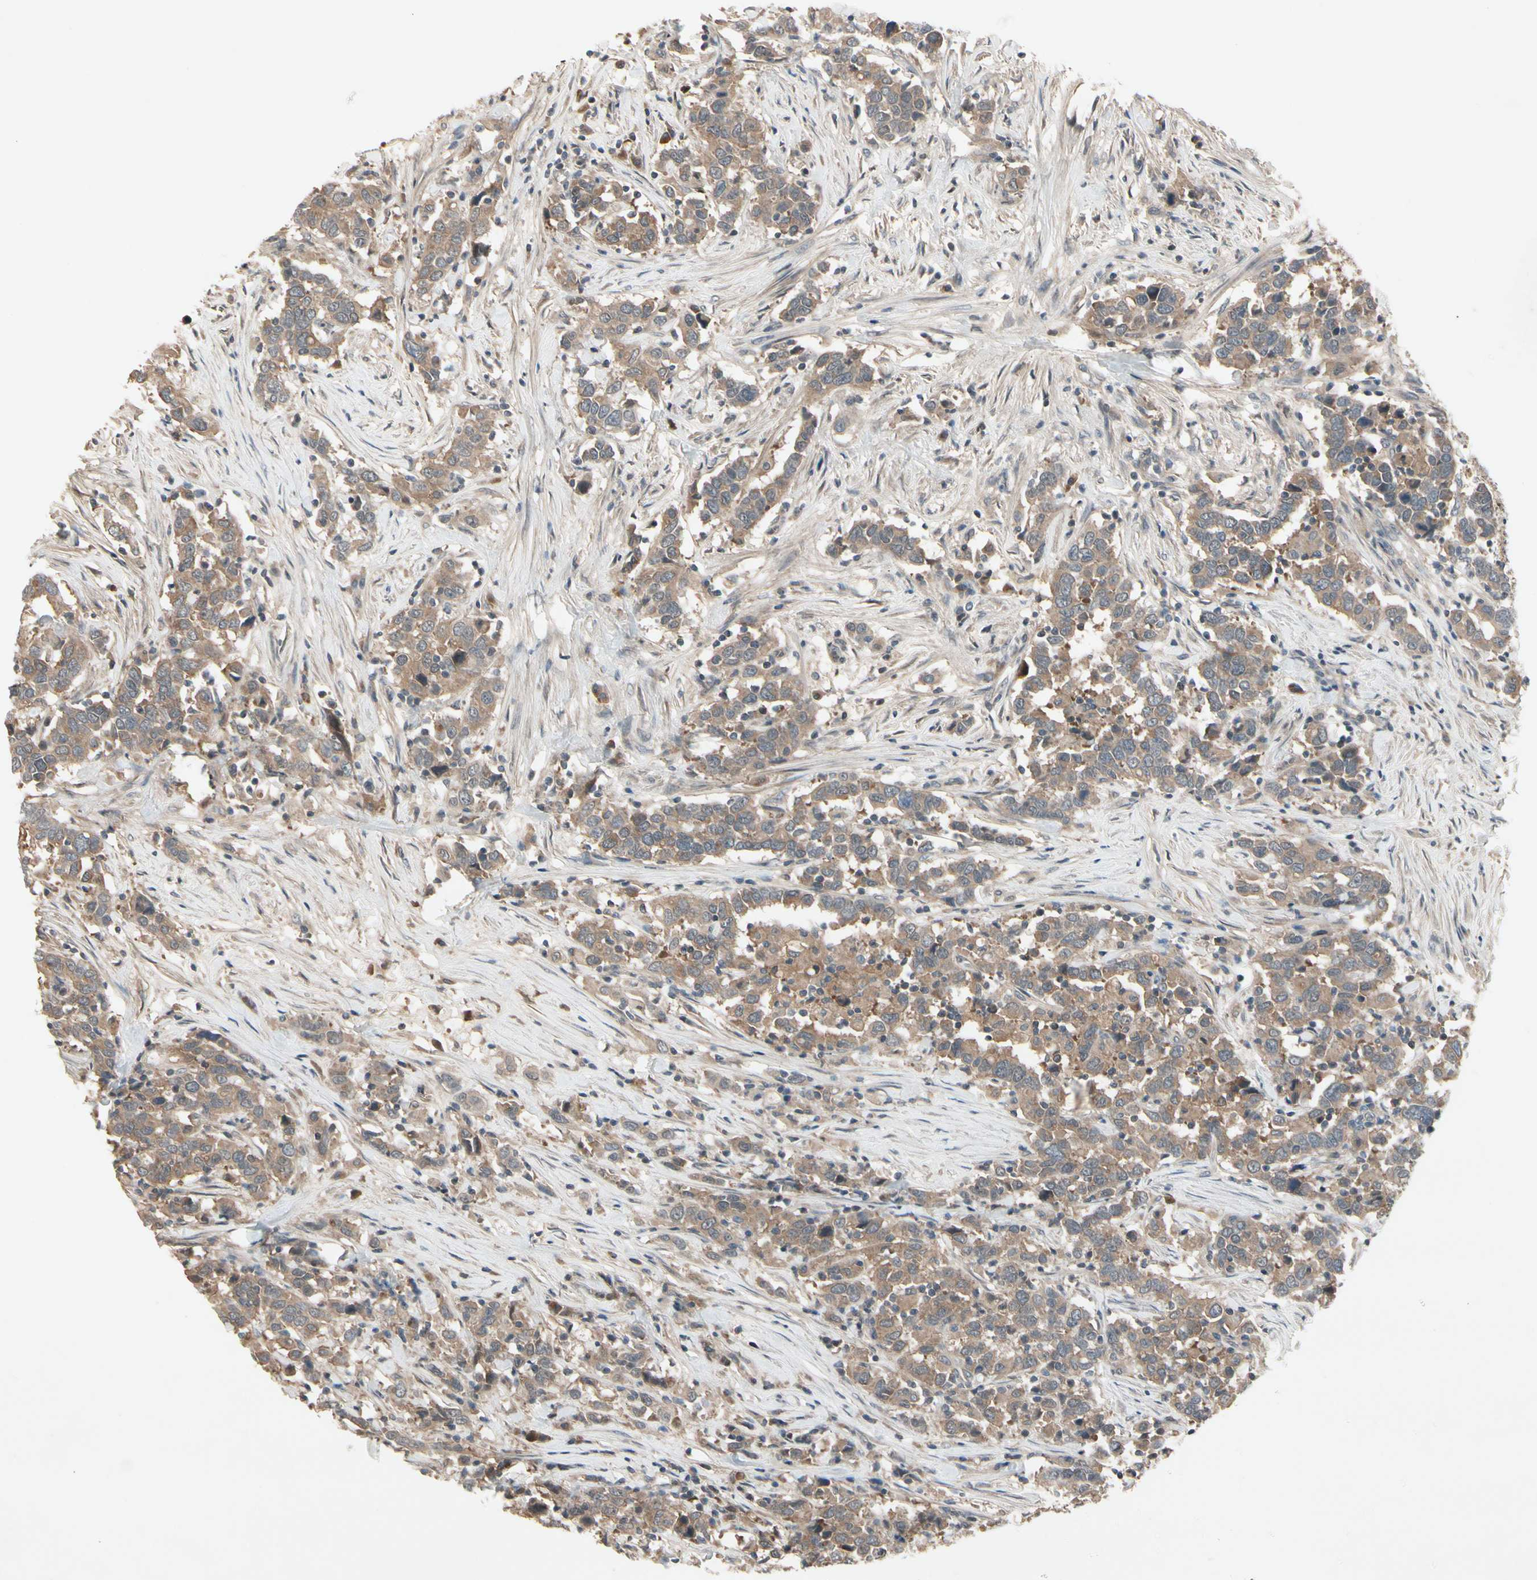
{"staining": {"intensity": "moderate", "quantity": ">75%", "location": "cytoplasmic/membranous"}, "tissue": "urothelial cancer", "cell_type": "Tumor cells", "image_type": "cancer", "snomed": [{"axis": "morphology", "description": "Urothelial carcinoma, High grade"}, {"axis": "topography", "description": "Urinary bladder"}], "caption": "Urothelial cancer stained with a brown dye reveals moderate cytoplasmic/membranous positive expression in approximately >75% of tumor cells.", "gene": "NSF", "patient": {"sex": "male", "age": 61}}